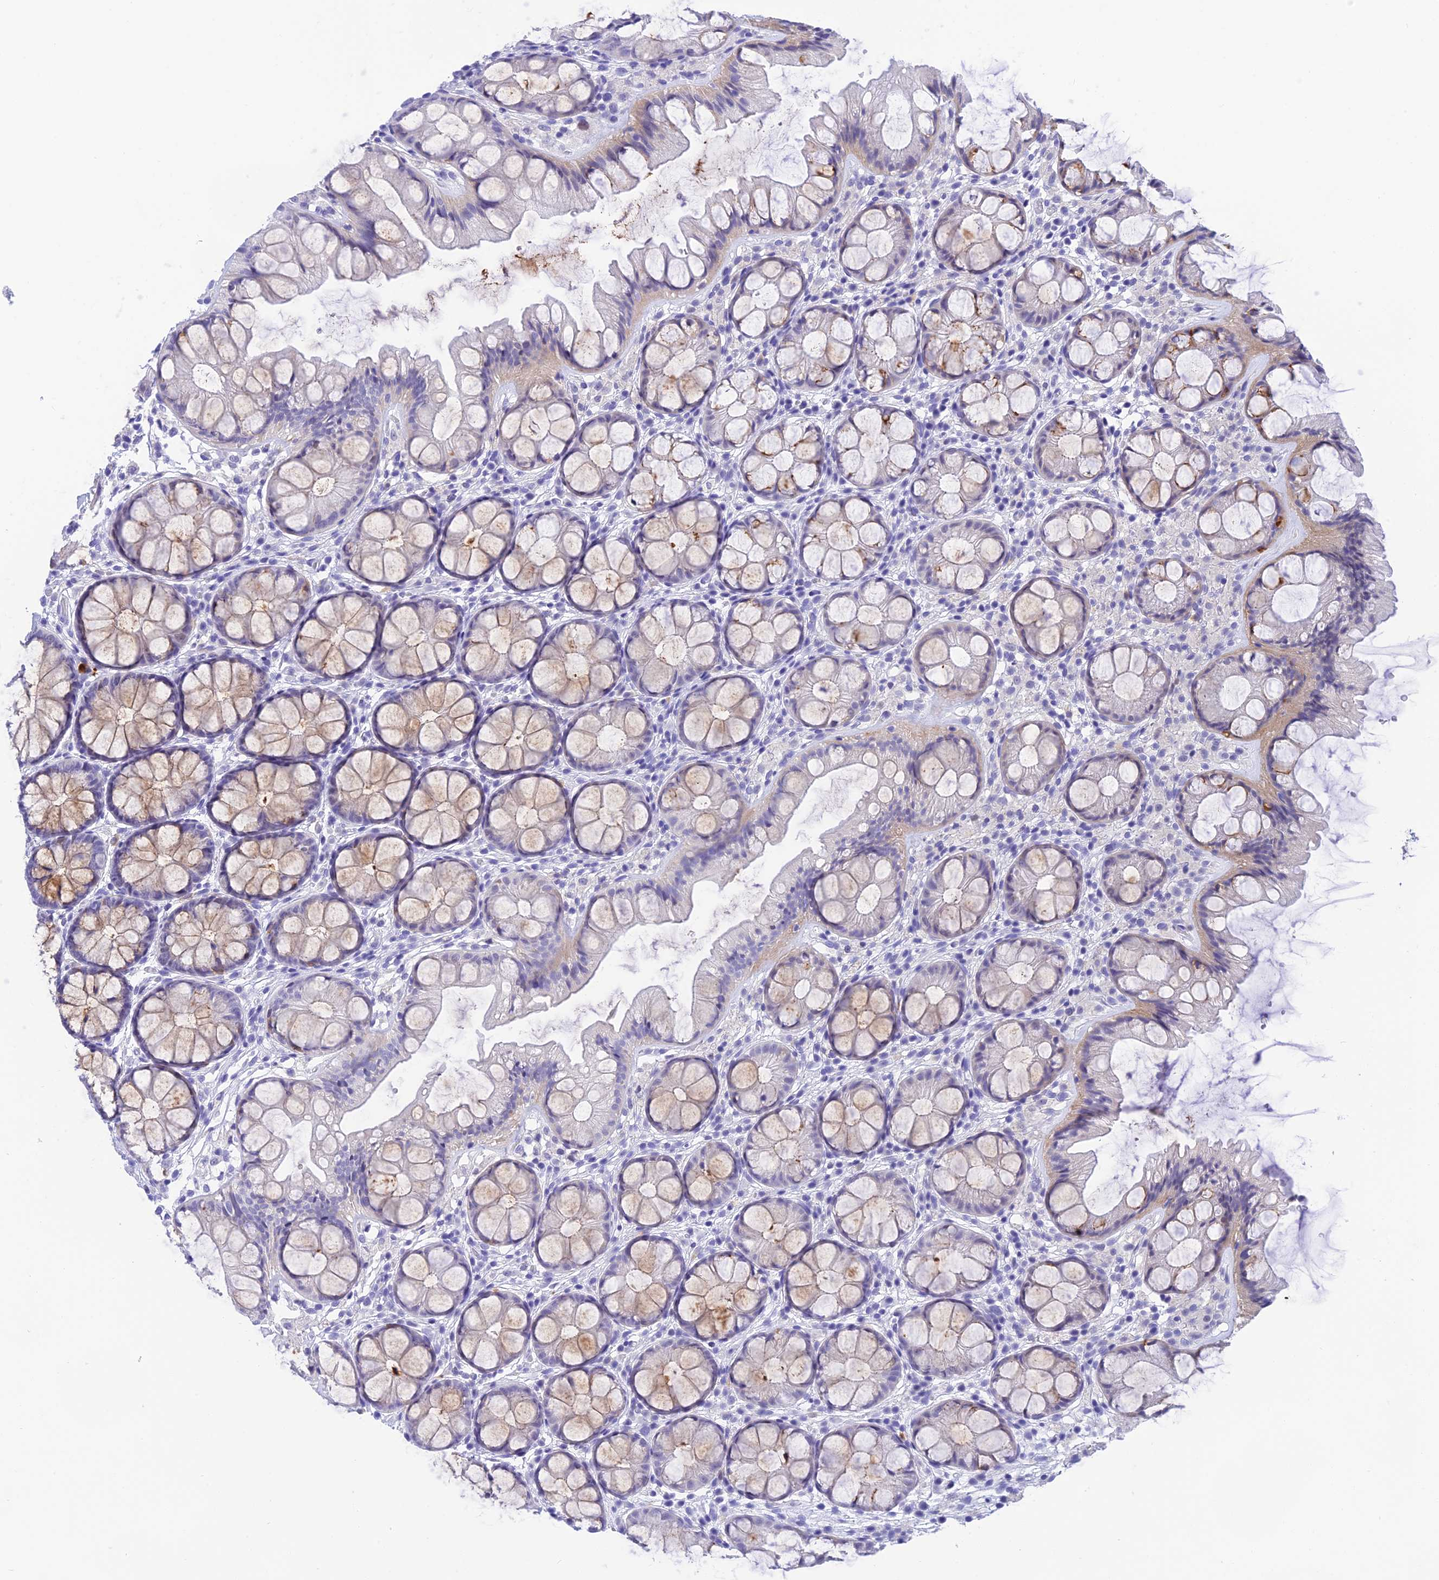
{"staining": {"intensity": "weak", "quantity": "25%-75%", "location": "cytoplasmic/membranous"}, "tissue": "colon", "cell_type": "Endothelial cells", "image_type": "normal", "snomed": [{"axis": "morphology", "description": "Normal tissue, NOS"}, {"axis": "topography", "description": "Colon"}], "caption": "Immunohistochemical staining of unremarkable human colon shows 25%-75% levels of weak cytoplasmic/membranous protein staining in about 25%-75% of endothelial cells.", "gene": "KDELR3", "patient": {"sex": "male", "age": 47}}